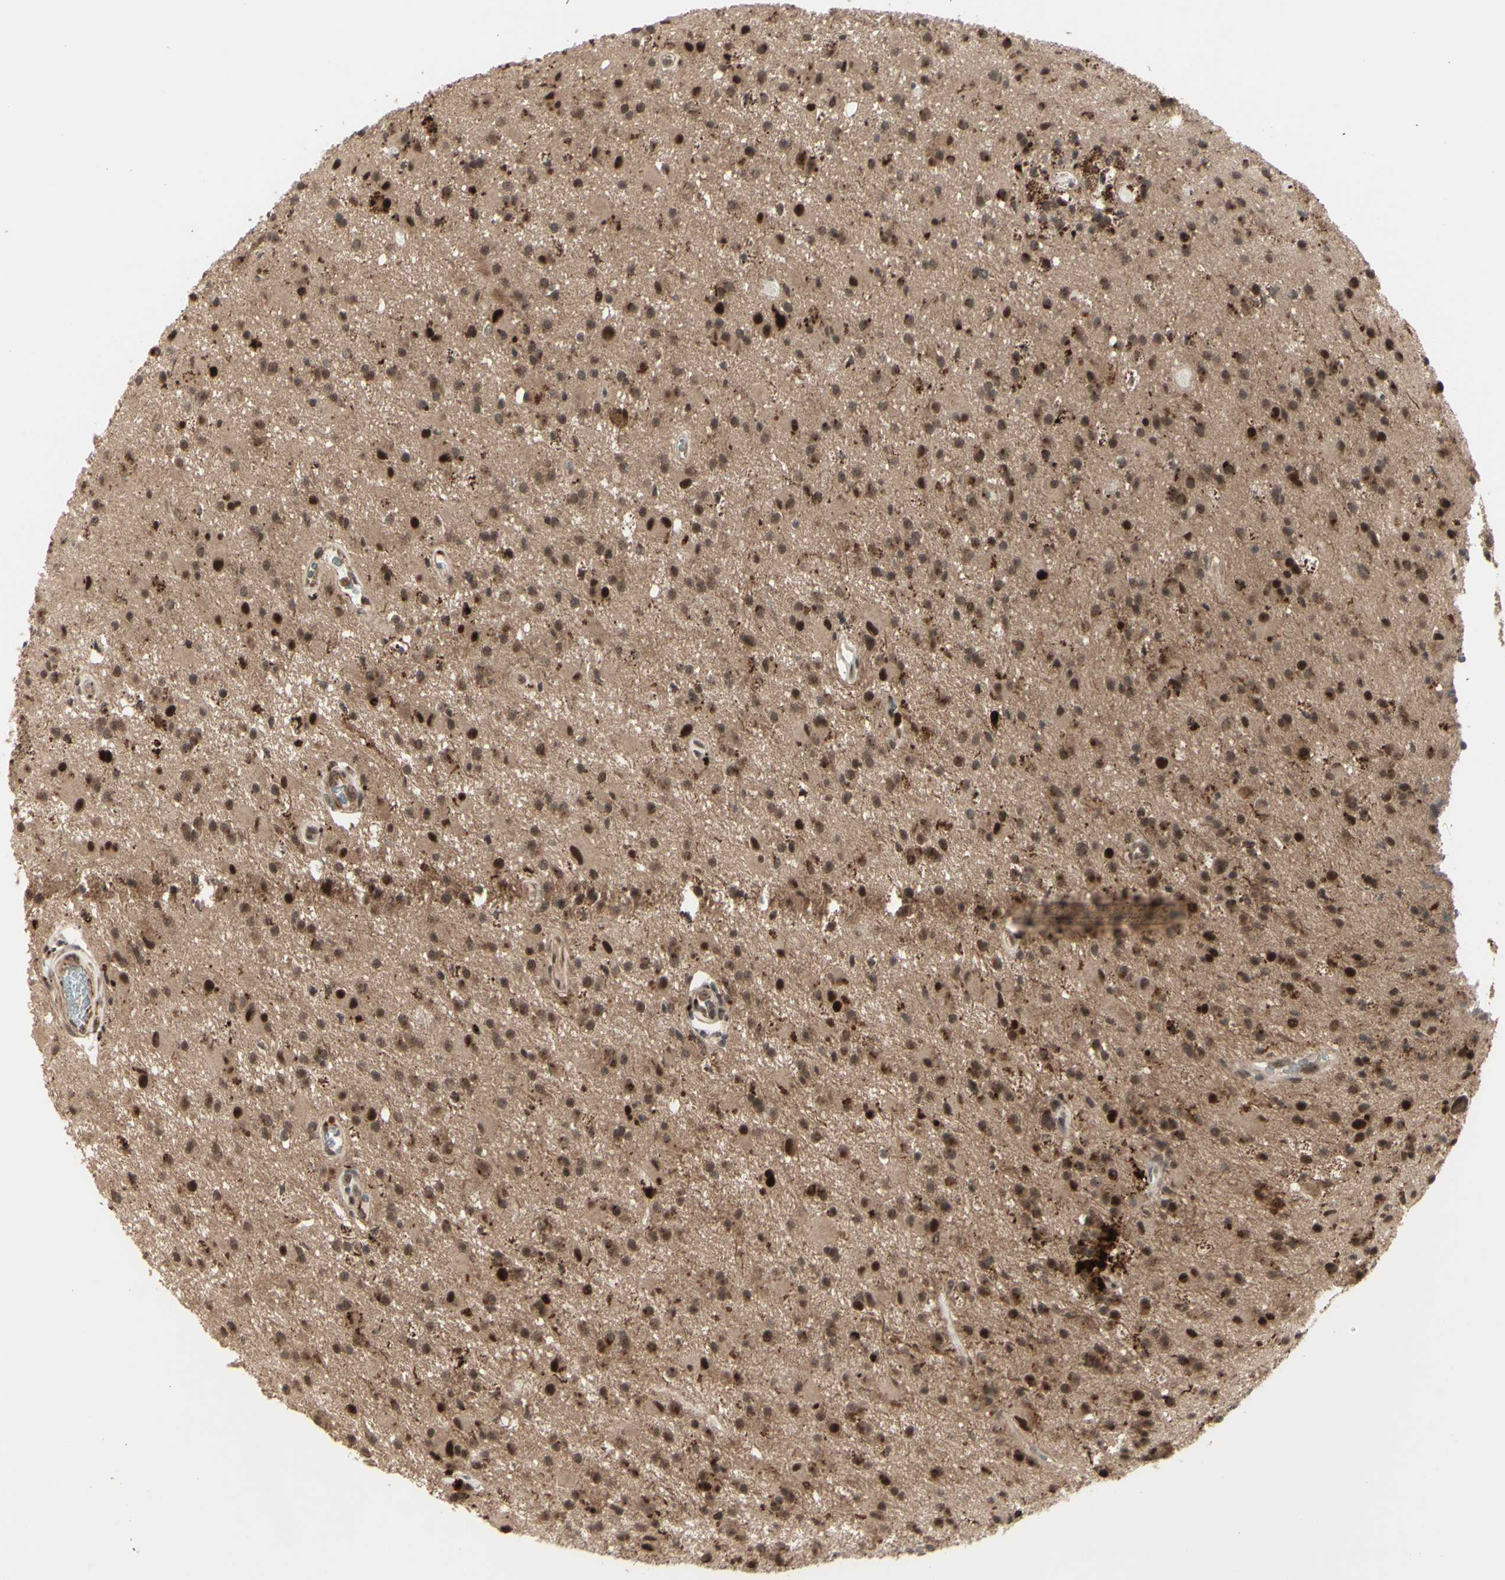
{"staining": {"intensity": "strong", "quantity": ">75%", "location": "cytoplasmic/membranous,nuclear"}, "tissue": "glioma", "cell_type": "Tumor cells", "image_type": "cancer", "snomed": [{"axis": "morphology", "description": "Glioma, malignant, Low grade"}, {"axis": "topography", "description": "Brain"}], "caption": "Glioma stained with DAB immunohistochemistry displays high levels of strong cytoplasmic/membranous and nuclear positivity in approximately >75% of tumor cells.", "gene": "MLF2", "patient": {"sex": "male", "age": 58}}